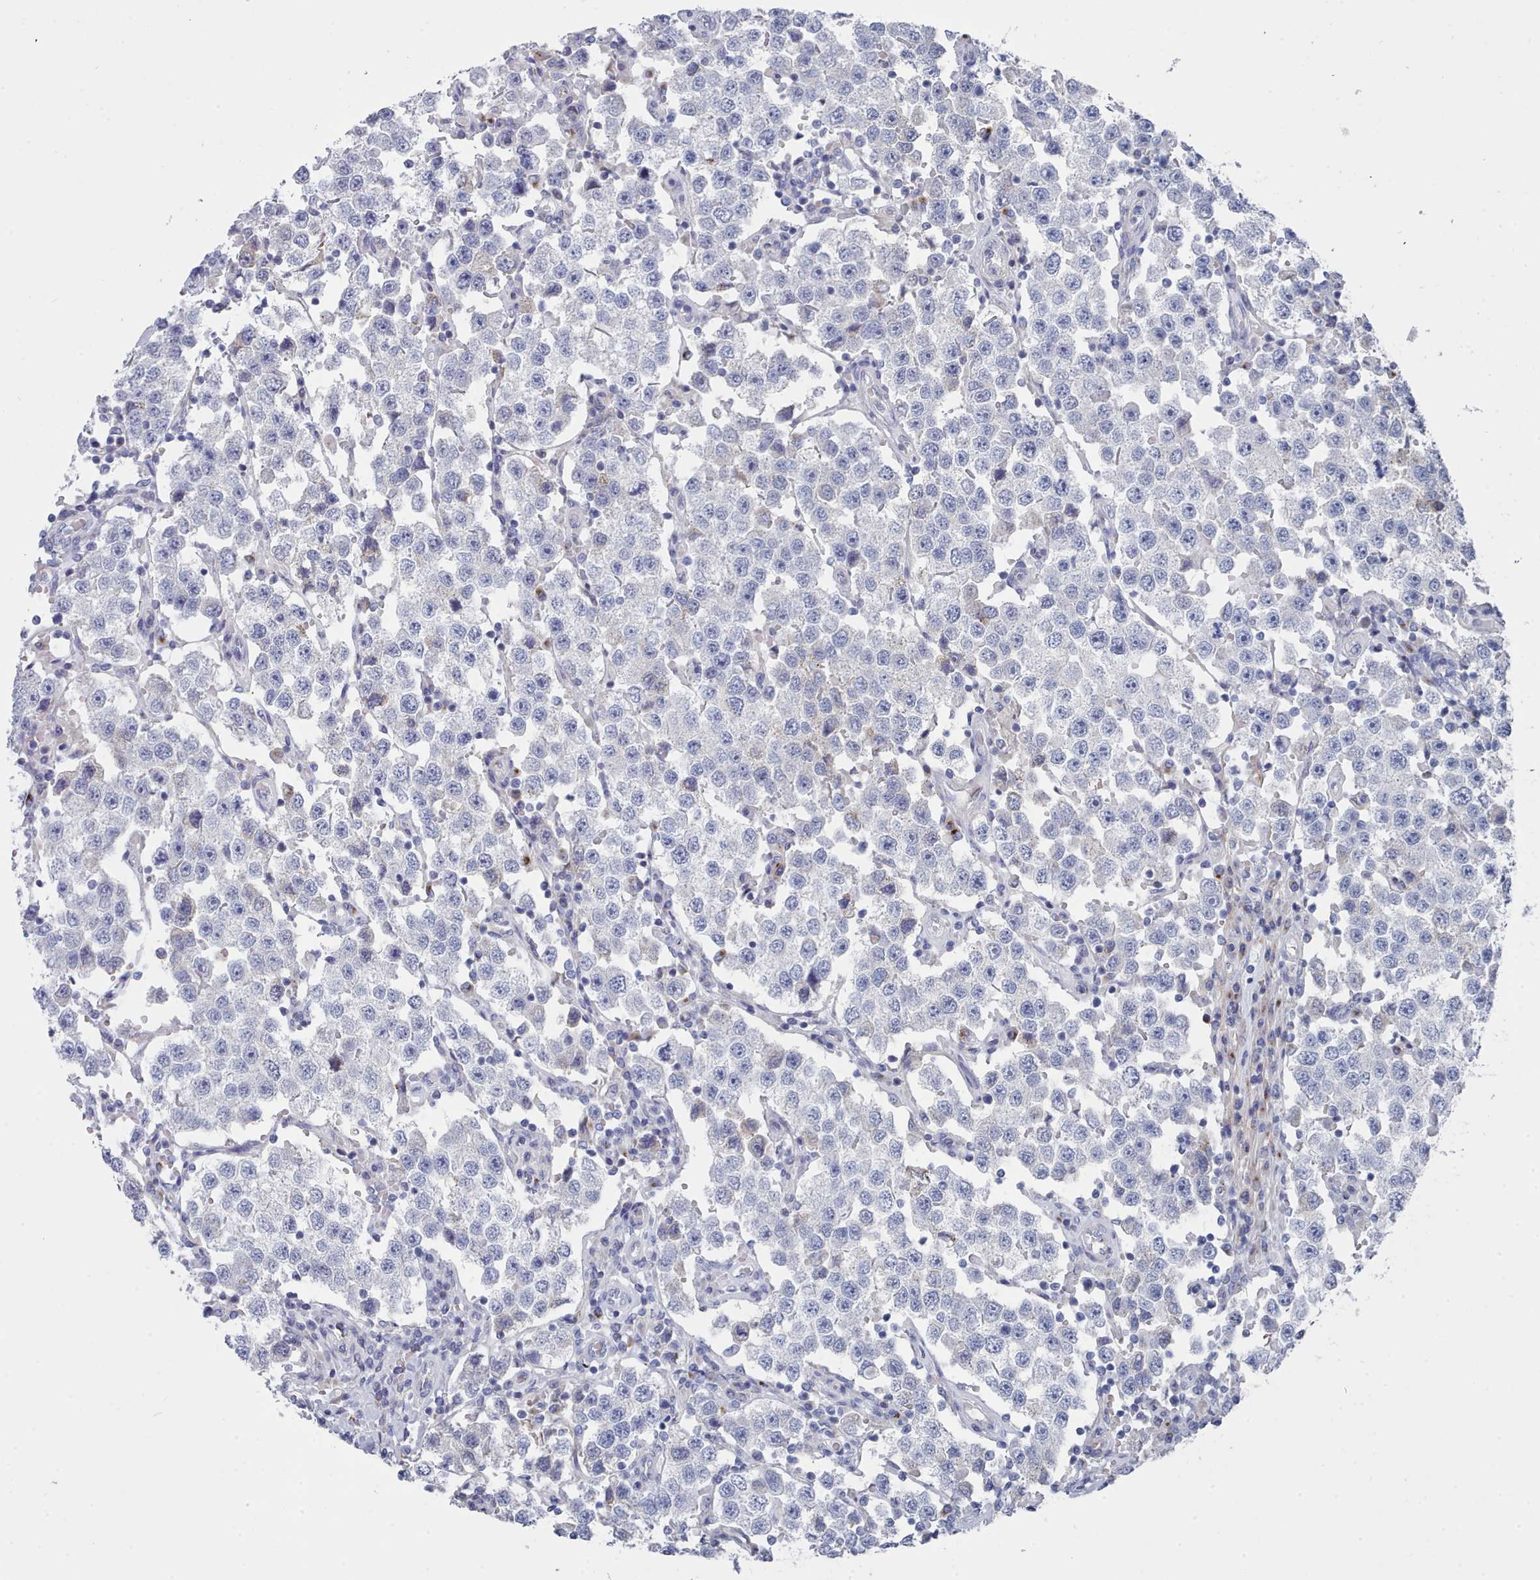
{"staining": {"intensity": "negative", "quantity": "none", "location": "none"}, "tissue": "testis cancer", "cell_type": "Tumor cells", "image_type": "cancer", "snomed": [{"axis": "morphology", "description": "Seminoma, NOS"}, {"axis": "topography", "description": "Testis"}], "caption": "The image demonstrates no significant positivity in tumor cells of testis cancer (seminoma).", "gene": "PDE4C", "patient": {"sex": "male", "age": 37}}